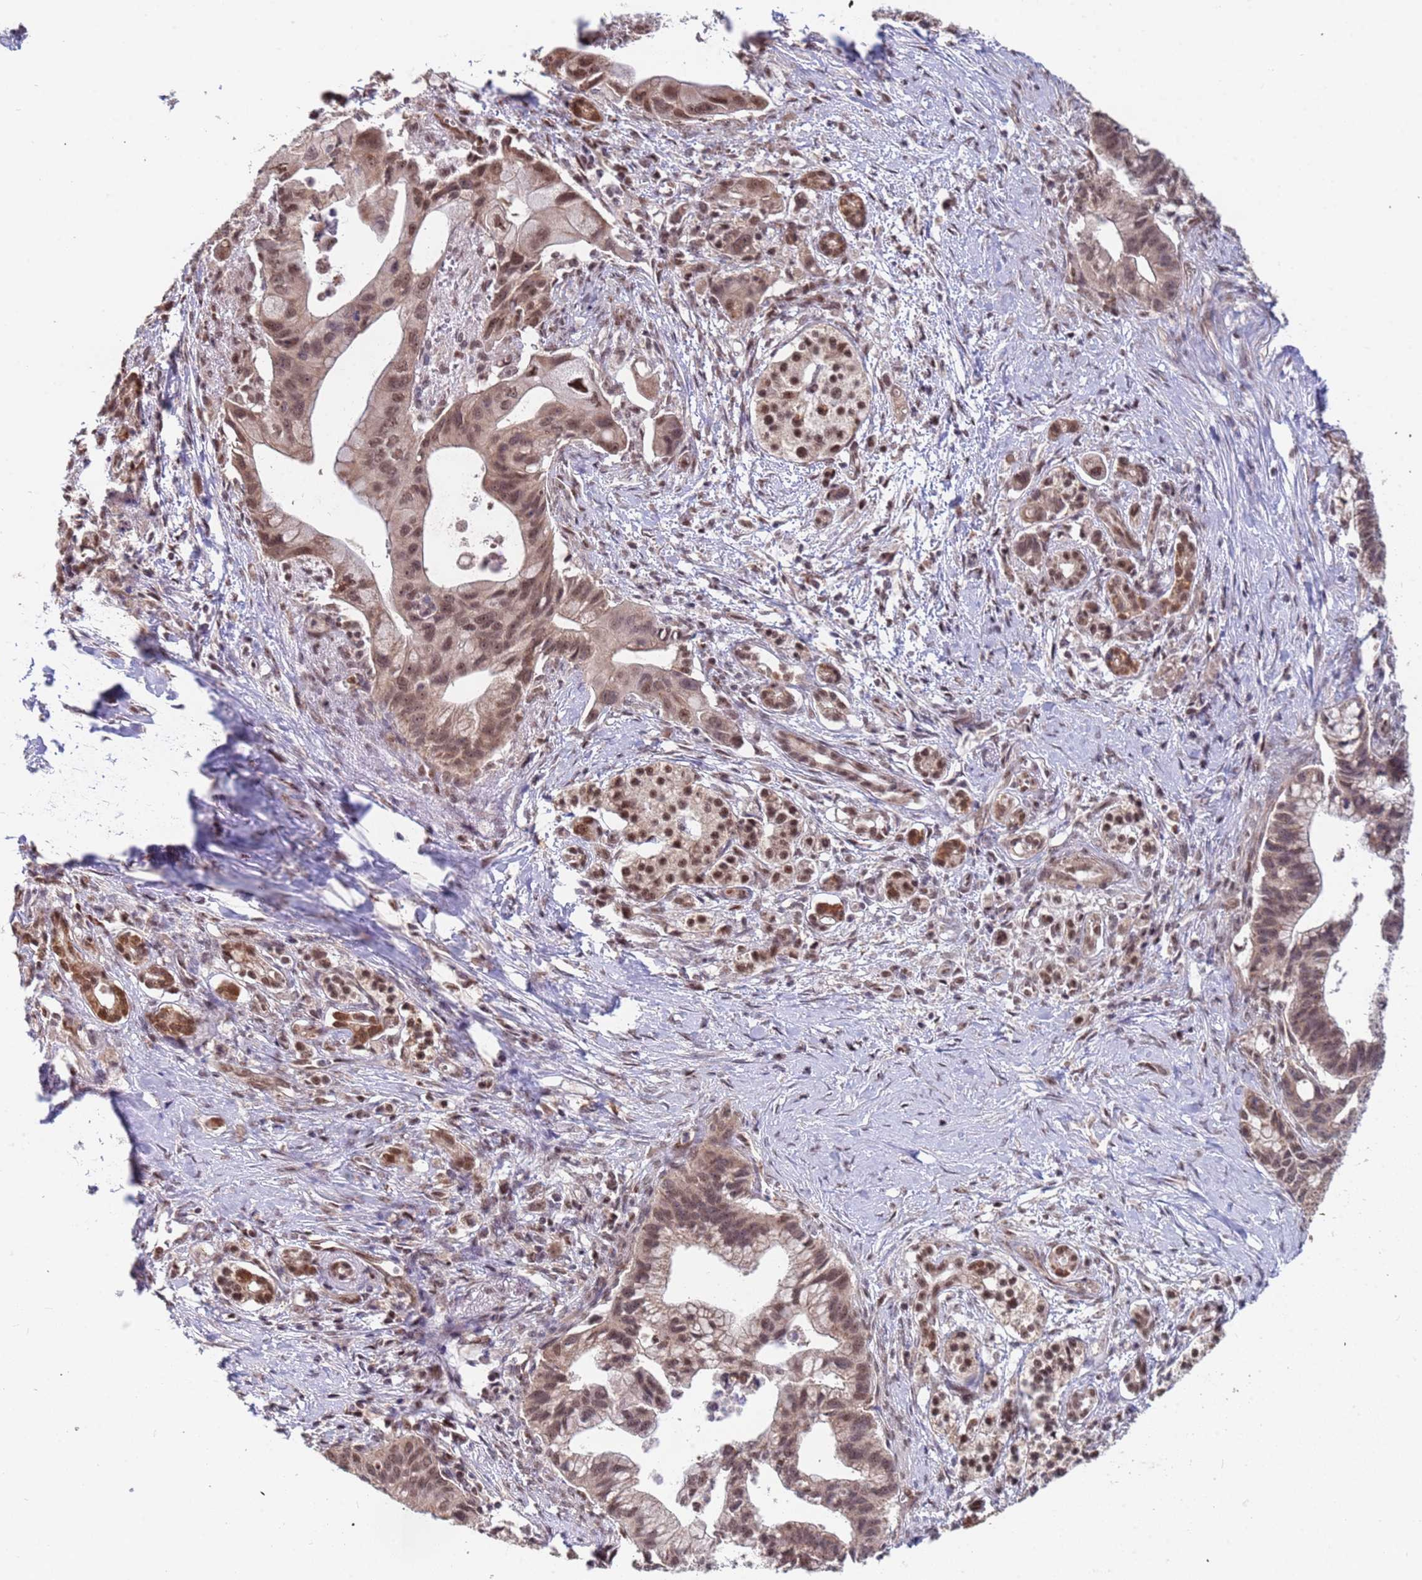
{"staining": {"intensity": "moderate", "quantity": ">75%", "location": "cytoplasmic/membranous,nuclear"}, "tissue": "pancreatic cancer", "cell_type": "Tumor cells", "image_type": "cancer", "snomed": [{"axis": "morphology", "description": "Adenocarcinoma, NOS"}, {"axis": "topography", "description": "Pancreas"}], "caption": "The photomicrograph exhibits a brown stain indicating the presence of a protein in the cytoplasmic/membranous and nuclear of tumor cells in pancreatic cancer.", "gene": "DENND2B", "patient": {"sex": "male", "age": 68}}